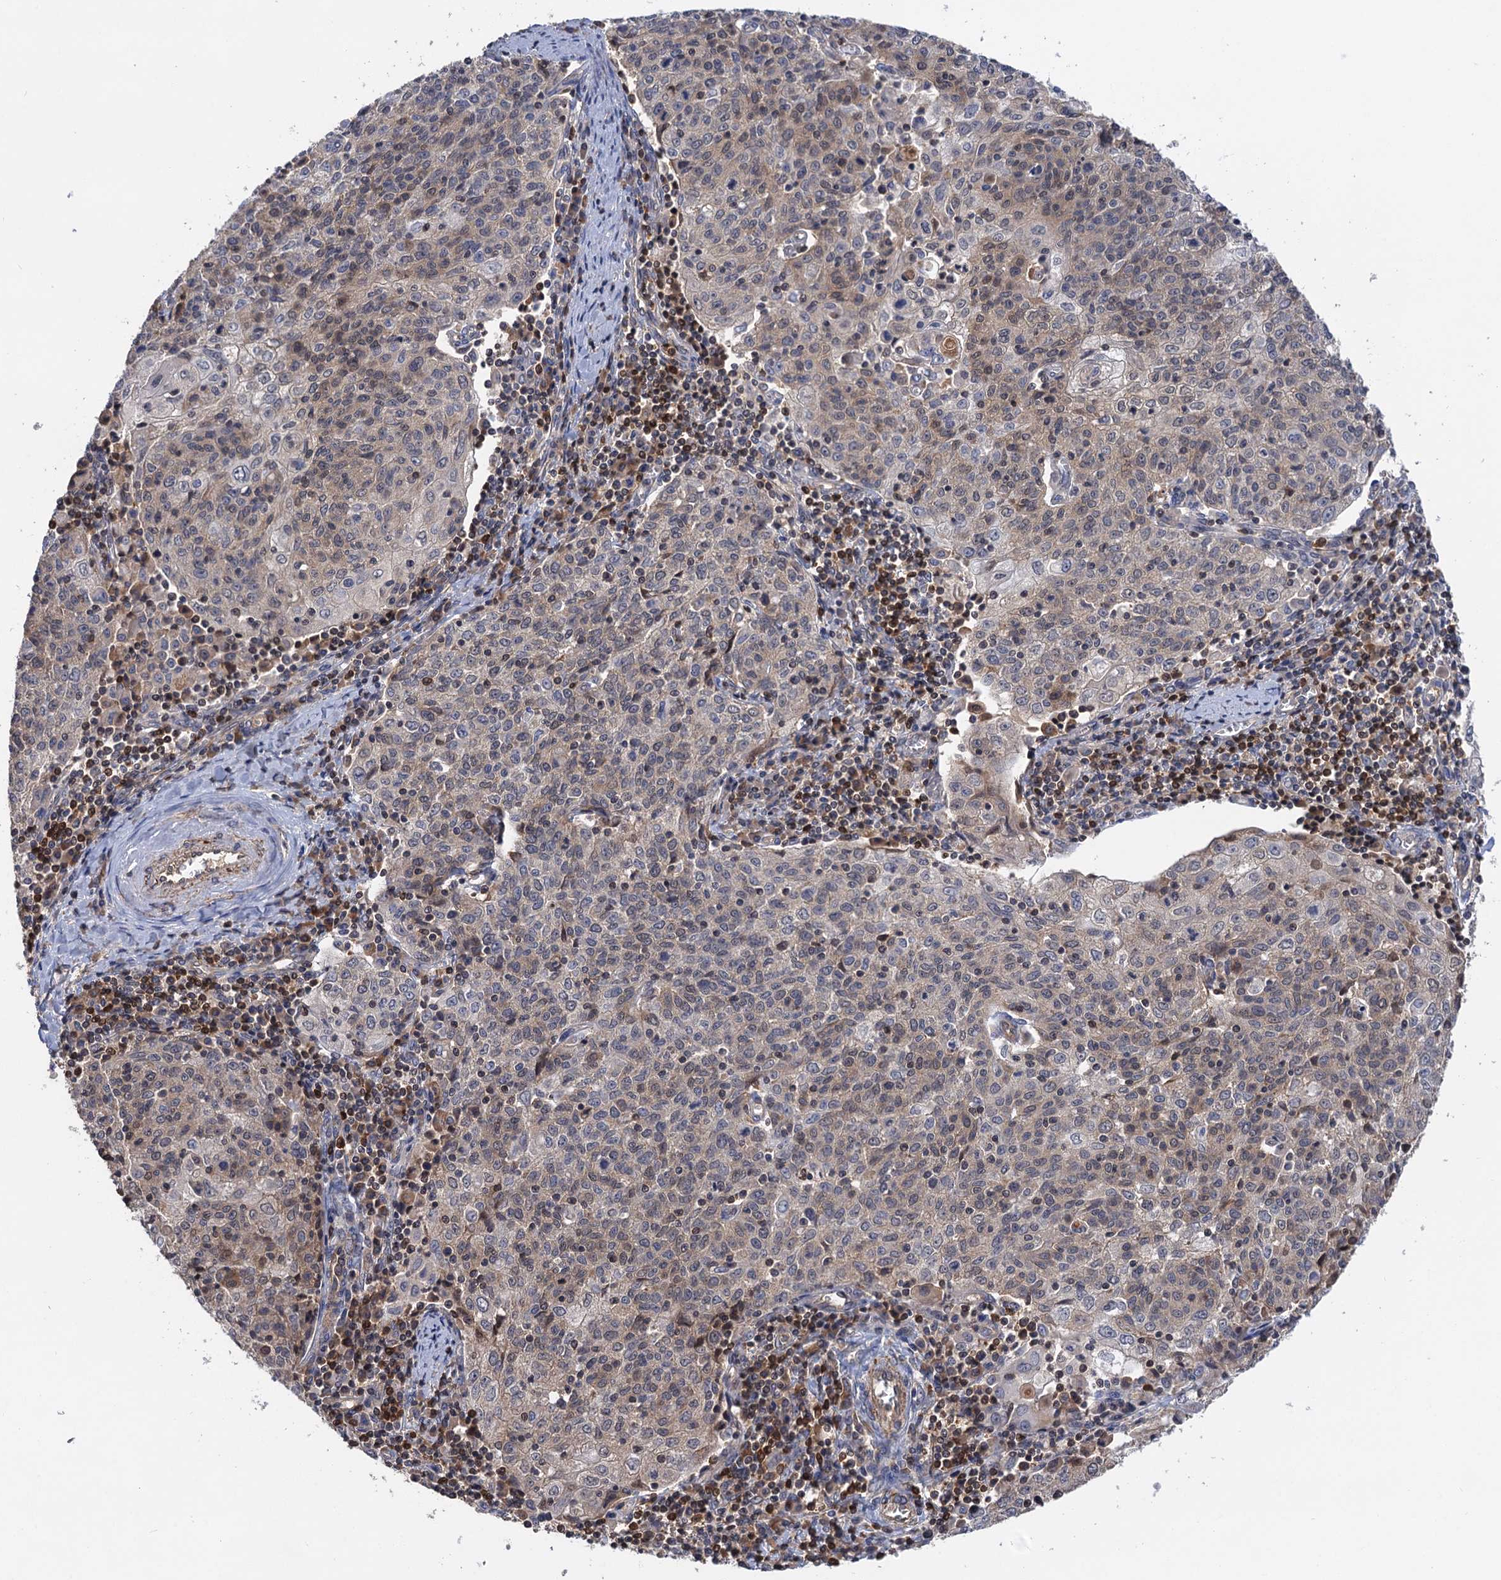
{"staining": {"intensity": "weak", "quantity": "<25%", "location": "cytoplasmic/membranous"}, "tissue": "cervical cancer", "cell_type": "Tumor cells", "image_type": "cancer", "snomed": [{"axis": "morphology", "description": "Squamous cell carcinoma, NOS"}, {"axis": "topography", "description": "Cervix"}], "caption": "Human cervical cancer stained for a protein using immunohistochemistry (IHC) shows no staining in tumor cells.", "gene": "DGKA", "patient": {"sex": "female", "age": 48}}